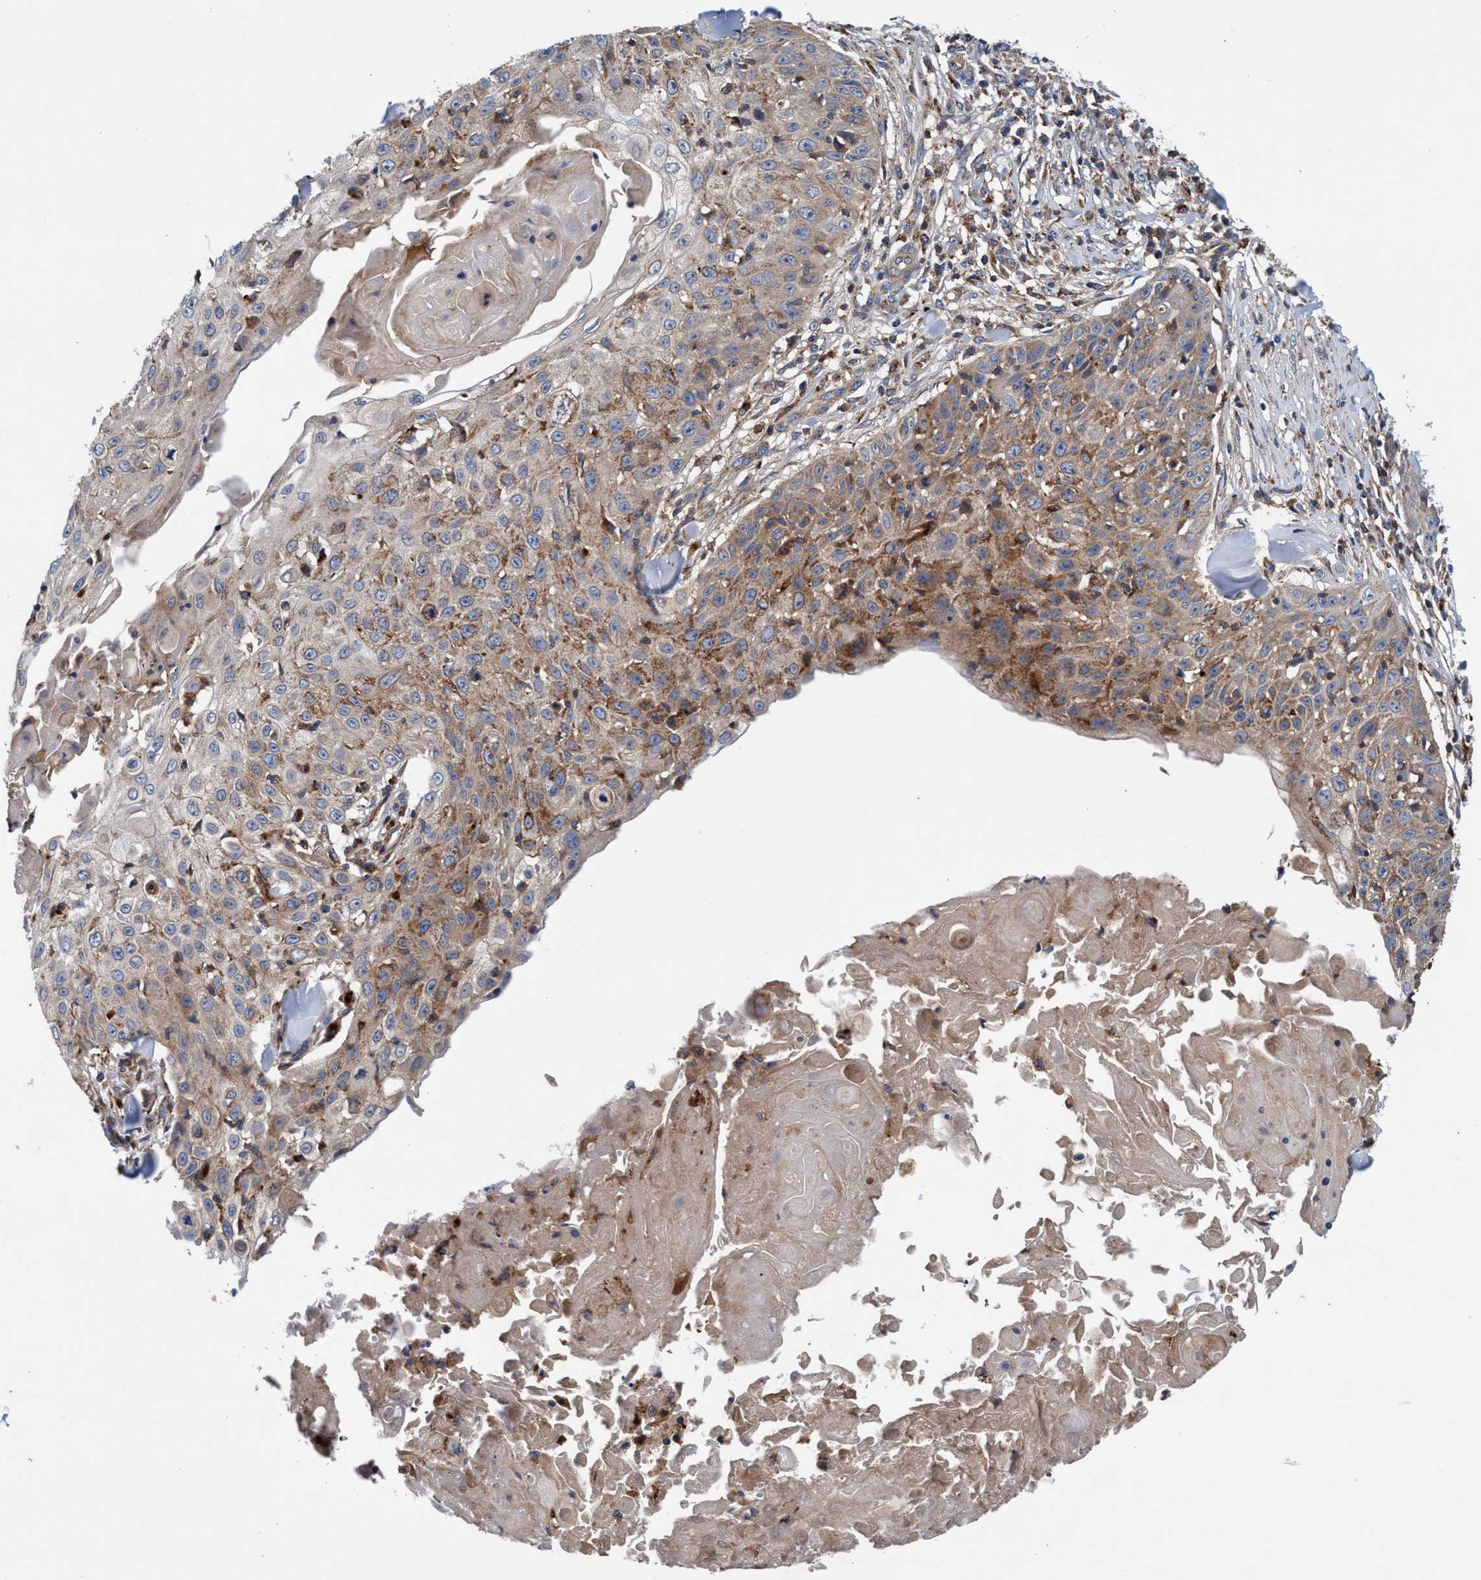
{"staining": {"intensity": "moderate", "quantity": "25%-75%", "location": "cytoplasmic/membranous"}, "tissue": "skin cancer", "cell_type": "Tumor cells", "image_type": "cancer", "snomed": [{"axis": "morphology", "description": "Squamous cell carcinoma, NOS"}, {"axis": "topography", "description": "Skin"}], "caption": "IHC micrograph of skin cancer (squamous cell carcinoma) stained for a protein (brown), which shows medium levels of moderate cytoplasmic/membranous staining in about 25%-75% of tumor cells.", "gene": "ENDOG", "patient": {"sex": "male", "age": 86}}